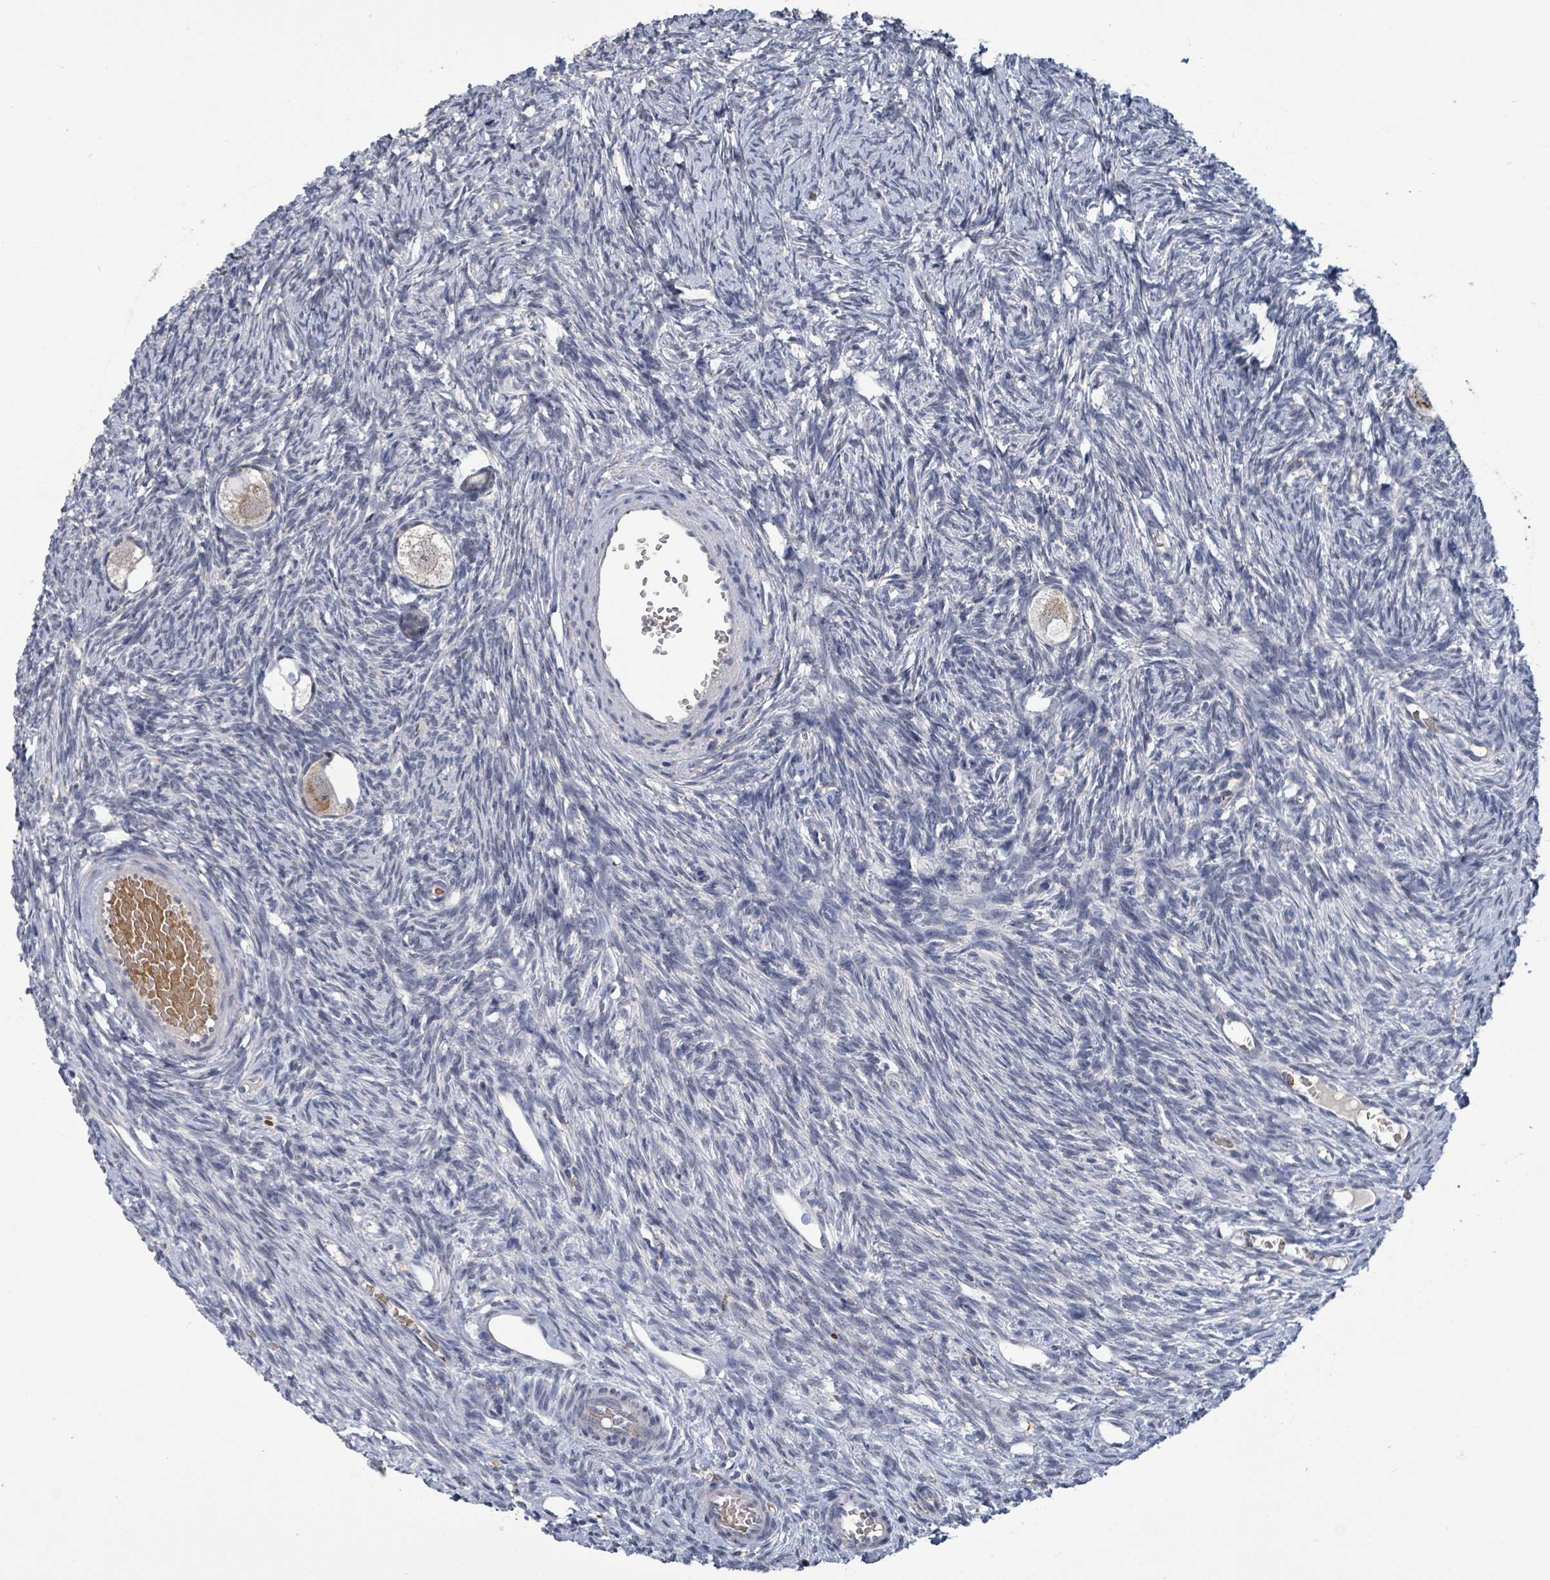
{"staining": {"intensity": "moderate", "quantity": "25%-75%", "location": "cytoplasmic/membranous"}, "tissue": "ovary", "cell_type": "Follicle cells", "image_type": "normal", "snomed": [{"axis": "morphology", "description": "Normal tissue, NOS"}, {"axis": "topography", "description": "Ovary"}], "caption": "Ovary stained with DAB immunohistochemistry (IHC) shows medium levels of moderate cytoplasmic/membranous expression in approximately 25%-75% of follicle cells.", "gene": "SEBOX", "patient": {"sex": "female", "age": 33}}